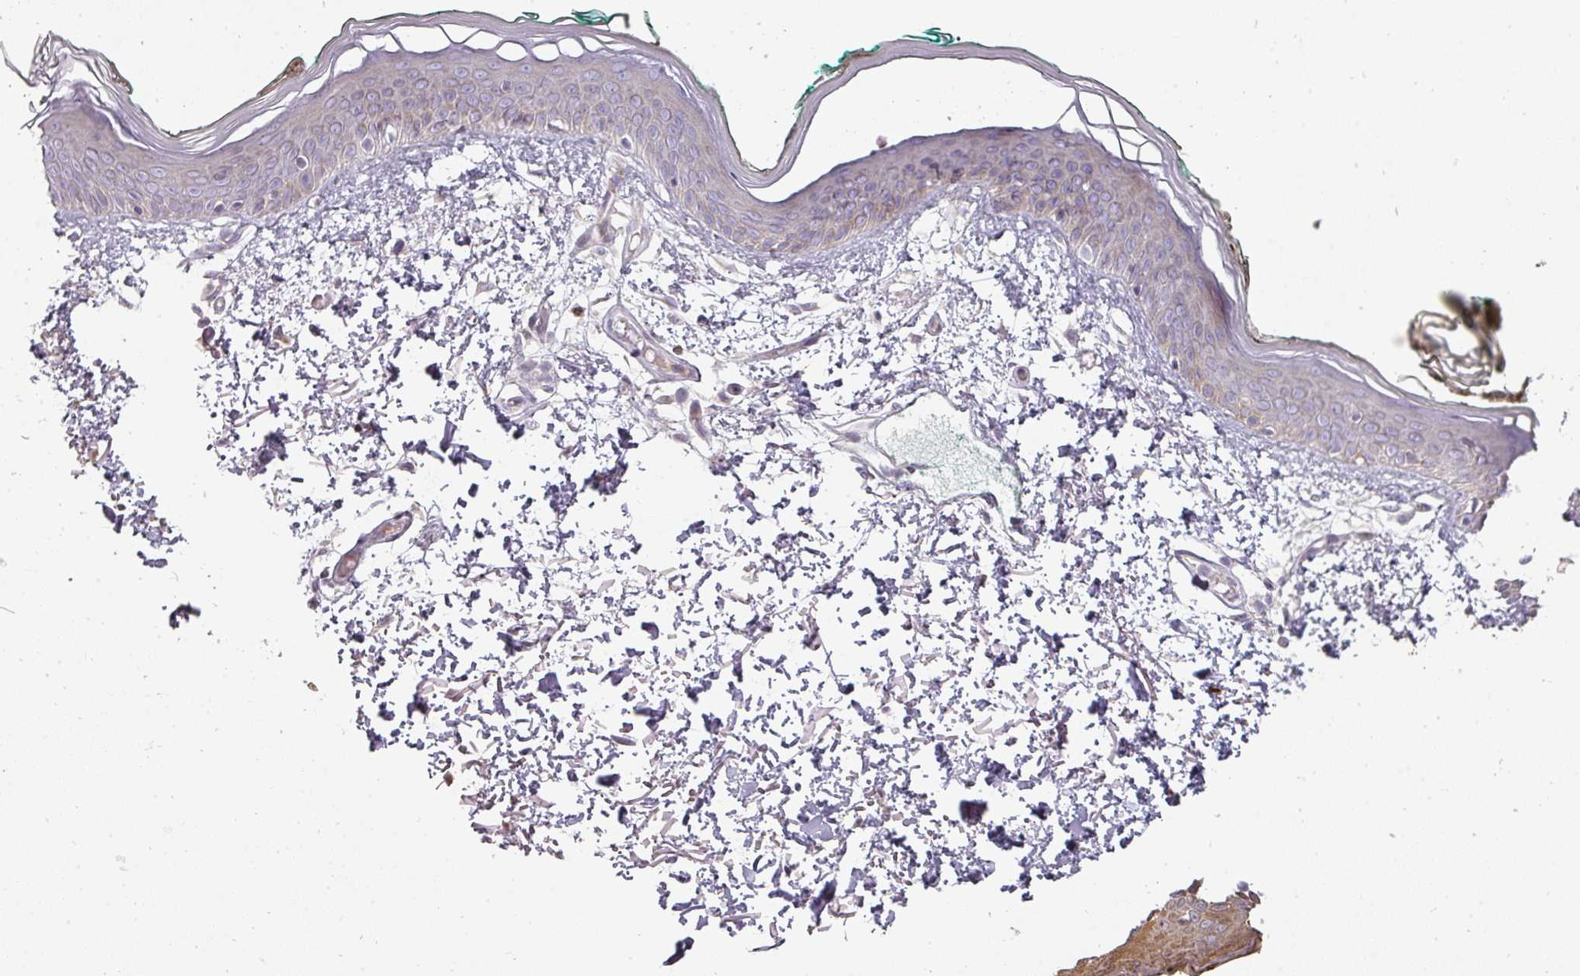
{"staining": {"intensity": "negative", "quantity": "none", "location": "none"}, "tissue": "skin", "cell_type": "Fibroblasts", "image_type": "normal", "snomed": [{"axis": "morphology", "description": "Normal tissue, NOS"}, {"axis": "morphology", "description": "Malignant melanoma, NOS"}, {"axis": "topography", "description": "Skin"}], "caption": "Skin stained for a protein using IHC shows no staining fibroblasts.", "gene": "BIK", "patient": {"sex": "male", "age": 62}}